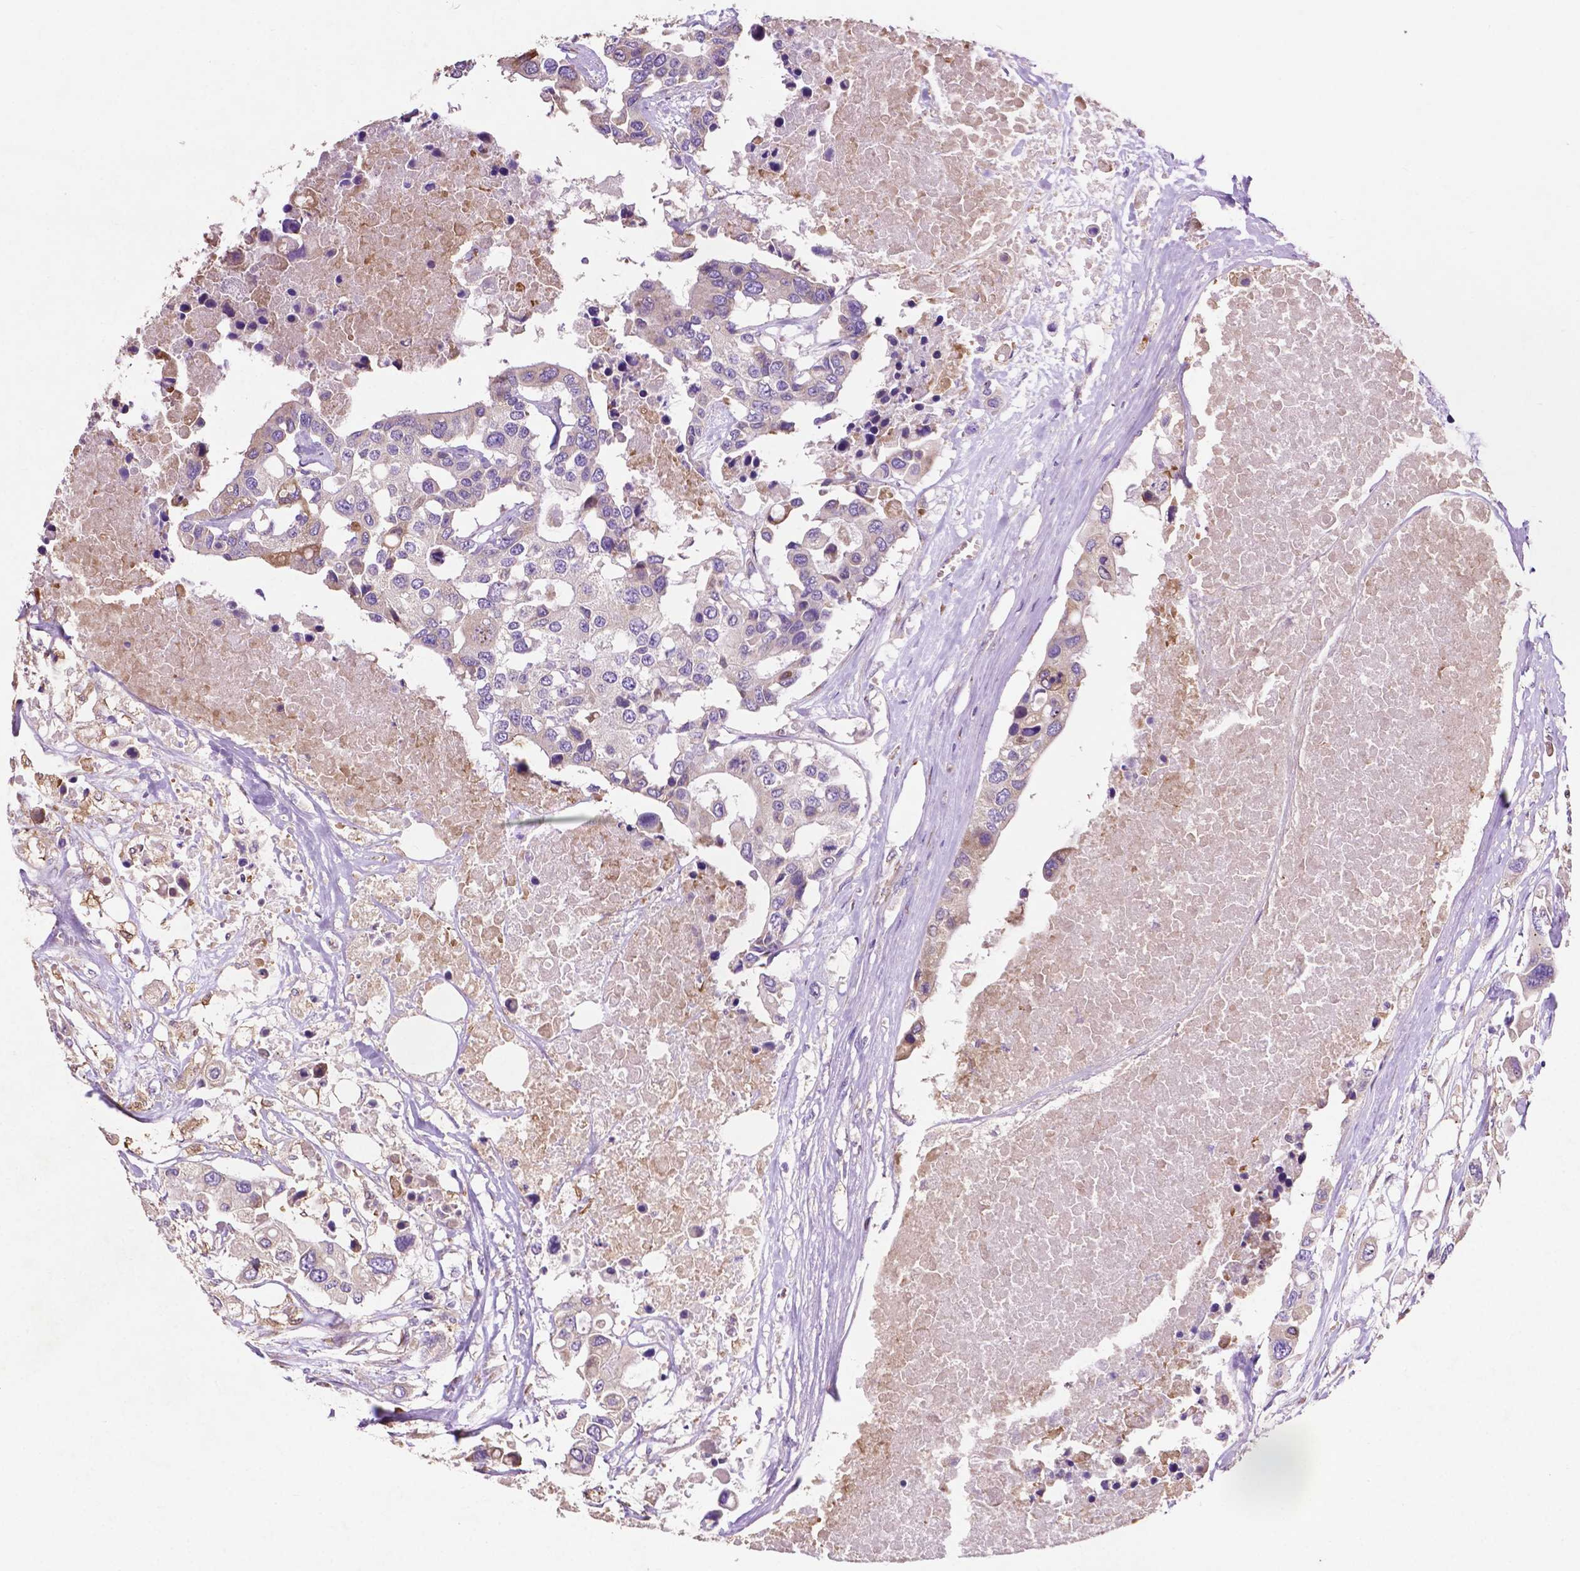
{"staining": {"intensity": "negative", "quantity": "none", "location": "none"}, "tissue": "colorectal cancer", "cell_type": "Tumor cells", "image_type": "cancer", "snomed": [{"axis": "morphology", "description": "Adenocarcinoma, NOS"}, {"axis": "topography", "description": "Colon"}], "caption": "Protein analysis of colorectal cancer demonstrates no significant staining in tumor cells. (DAB (3,3'-diaminobenzidine) immunohistochemistry with hematoxylin counter stain).", "gene": "MBTPS1", "patient": {"sex": "male", "age": 77}}